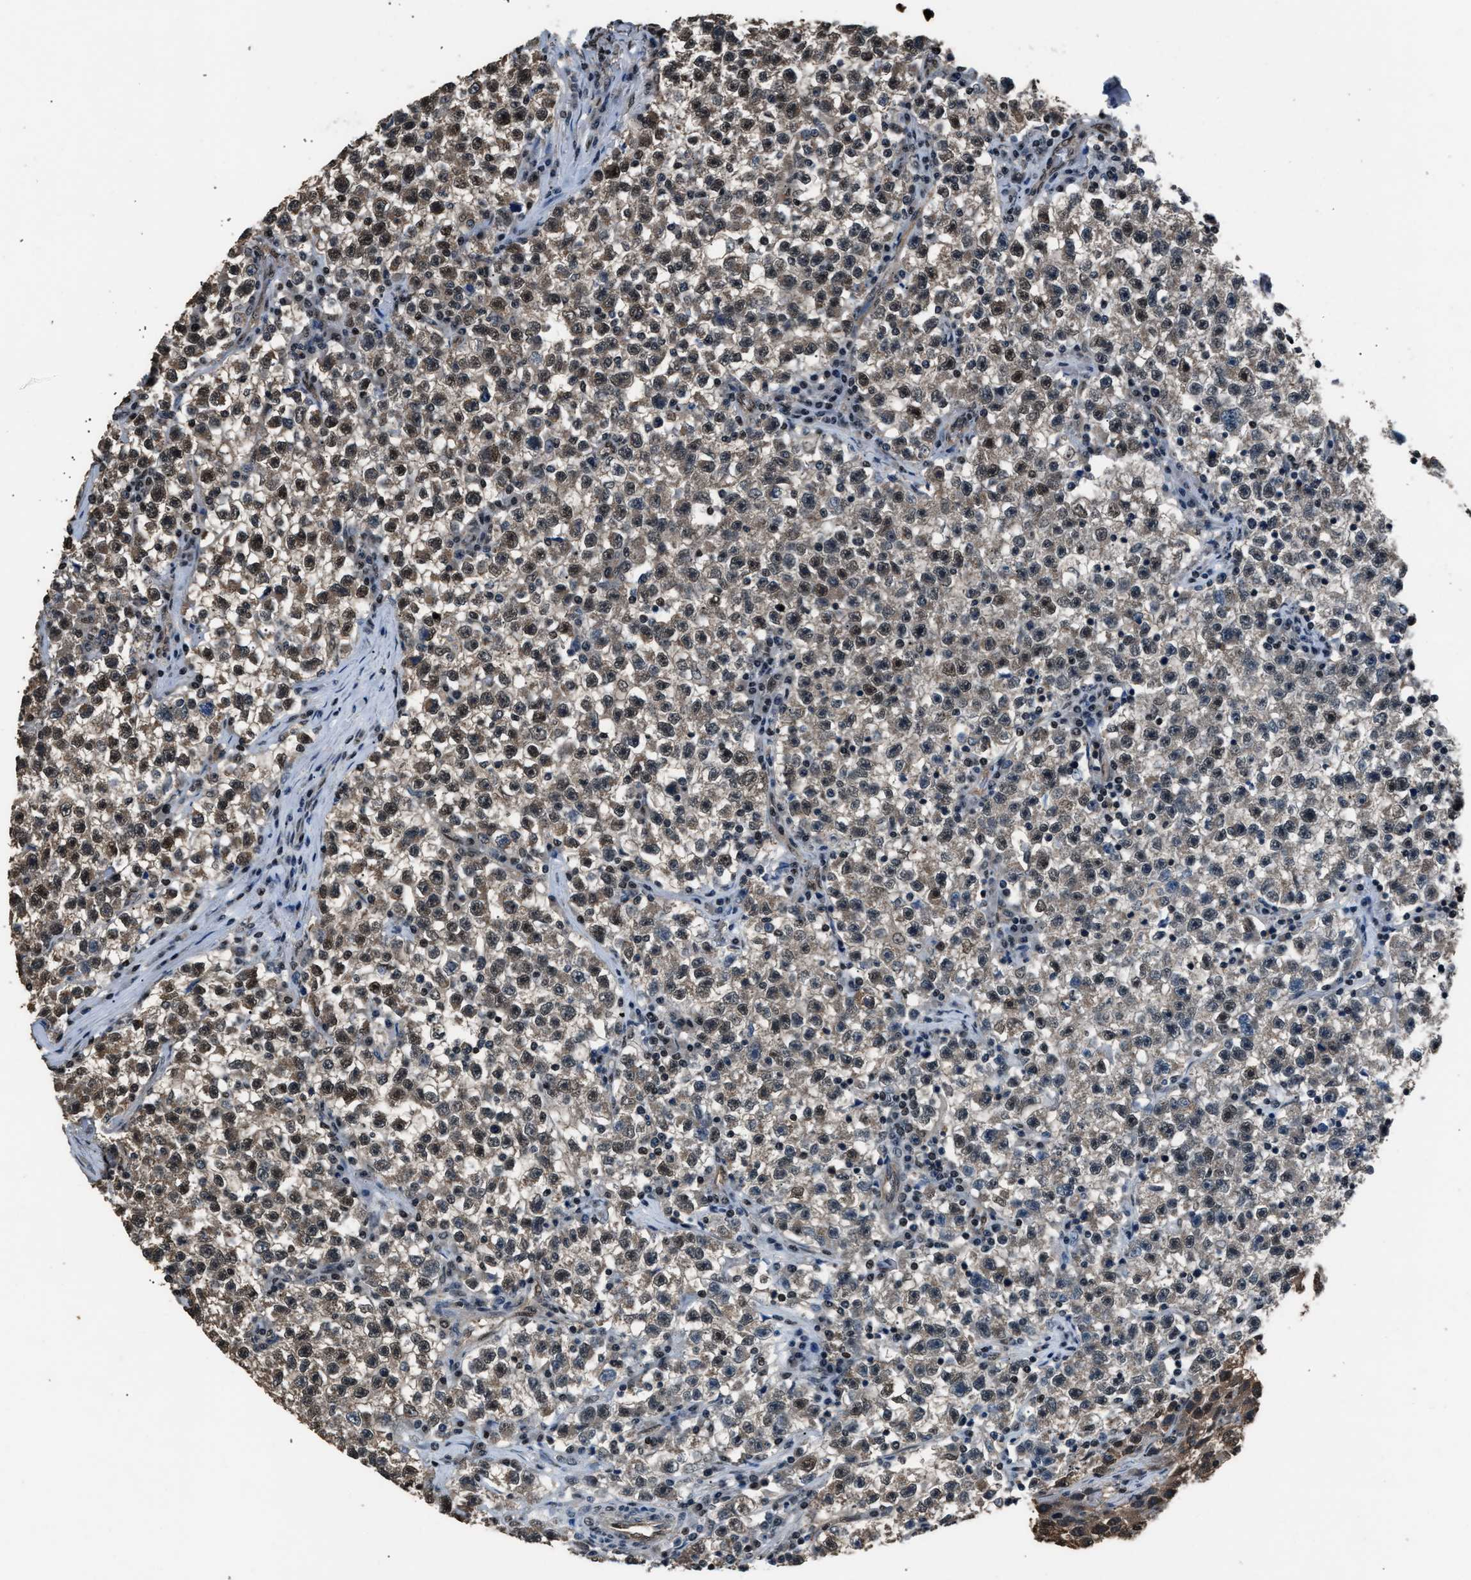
{"staining": {"intensity": "moderate", "quantity": "25%-75%", "location": "cytoplasmic/membranous,nuclear"}, "tissue": "testis cancer", "cell_type": "Tumor cells", "image_type": "cancer", "snomed": [{"axis": "morphology", "description": "Seminoma, NOS"}, {"axis": "topography", "description": "Testis"}], "caption": "Protein analysis of testis seminoma tissue displays moderate cytoplasmic/membranous and nuclear staining in about 25%-75% of tumor cells.", "gene": "DFFA", "patient": {"sex": "male", "age": 22}}